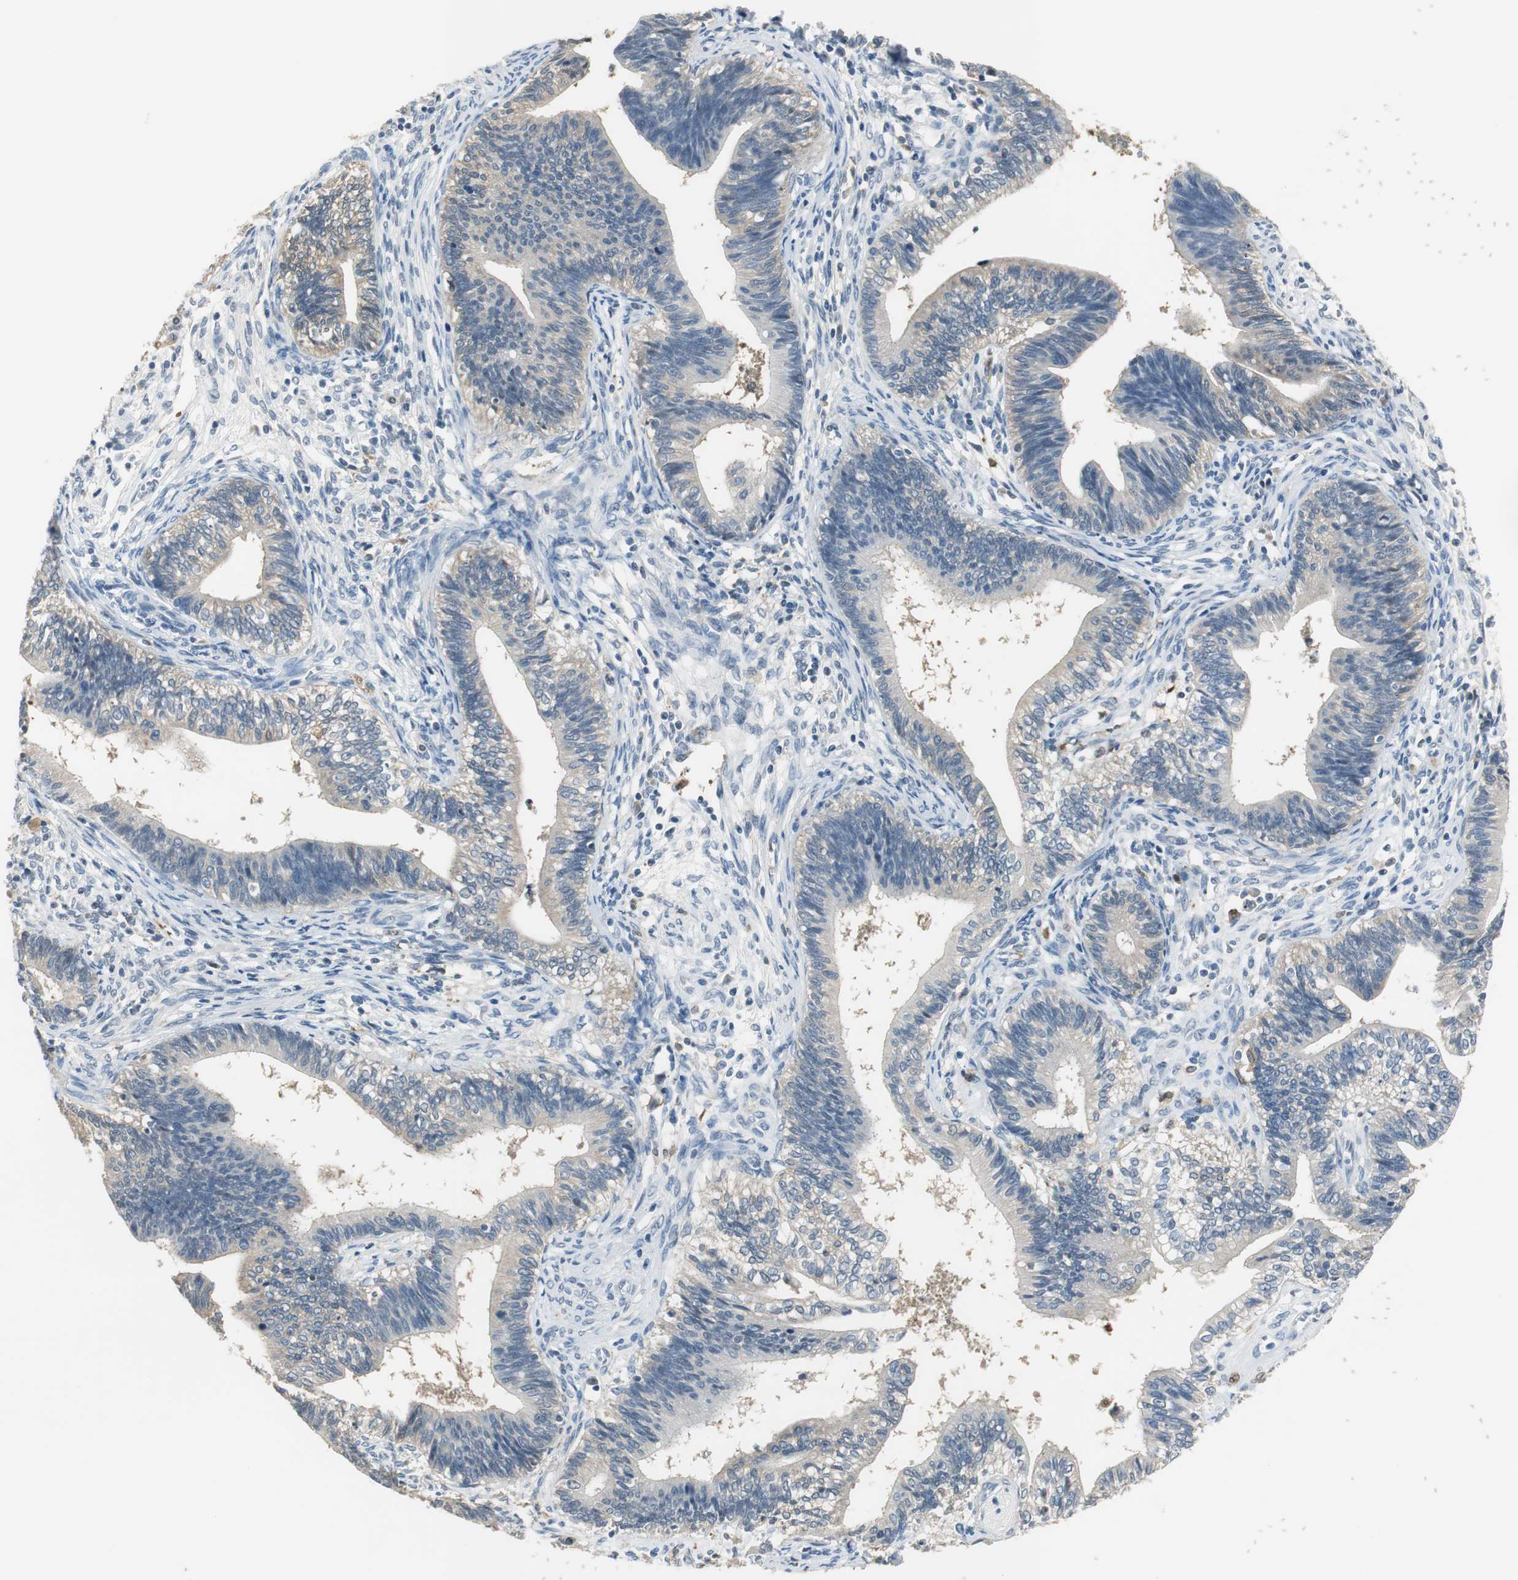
{"staining": {"intensity": "weak", "quantity": ">75%", "location": "cytoplasmic/membranous"}, "tissue": "cervical cancer", "cell_type": "Tumor cells", "image_type": "cancer", "snomed": [{"axis": "morphology", "description": "Adenocarcinoma, NOS"}, {"axis": "topography", "description": "Cervix"}], "caption": "Brown immunohistochemical staining in cervical cancer (adenocarcinoma) reveals weak cytoplasmic/membranous positivity in approximately >75% of tumor cells.", "gene": "MSTO1", "patient": {"sex": "female", "age": 44}}